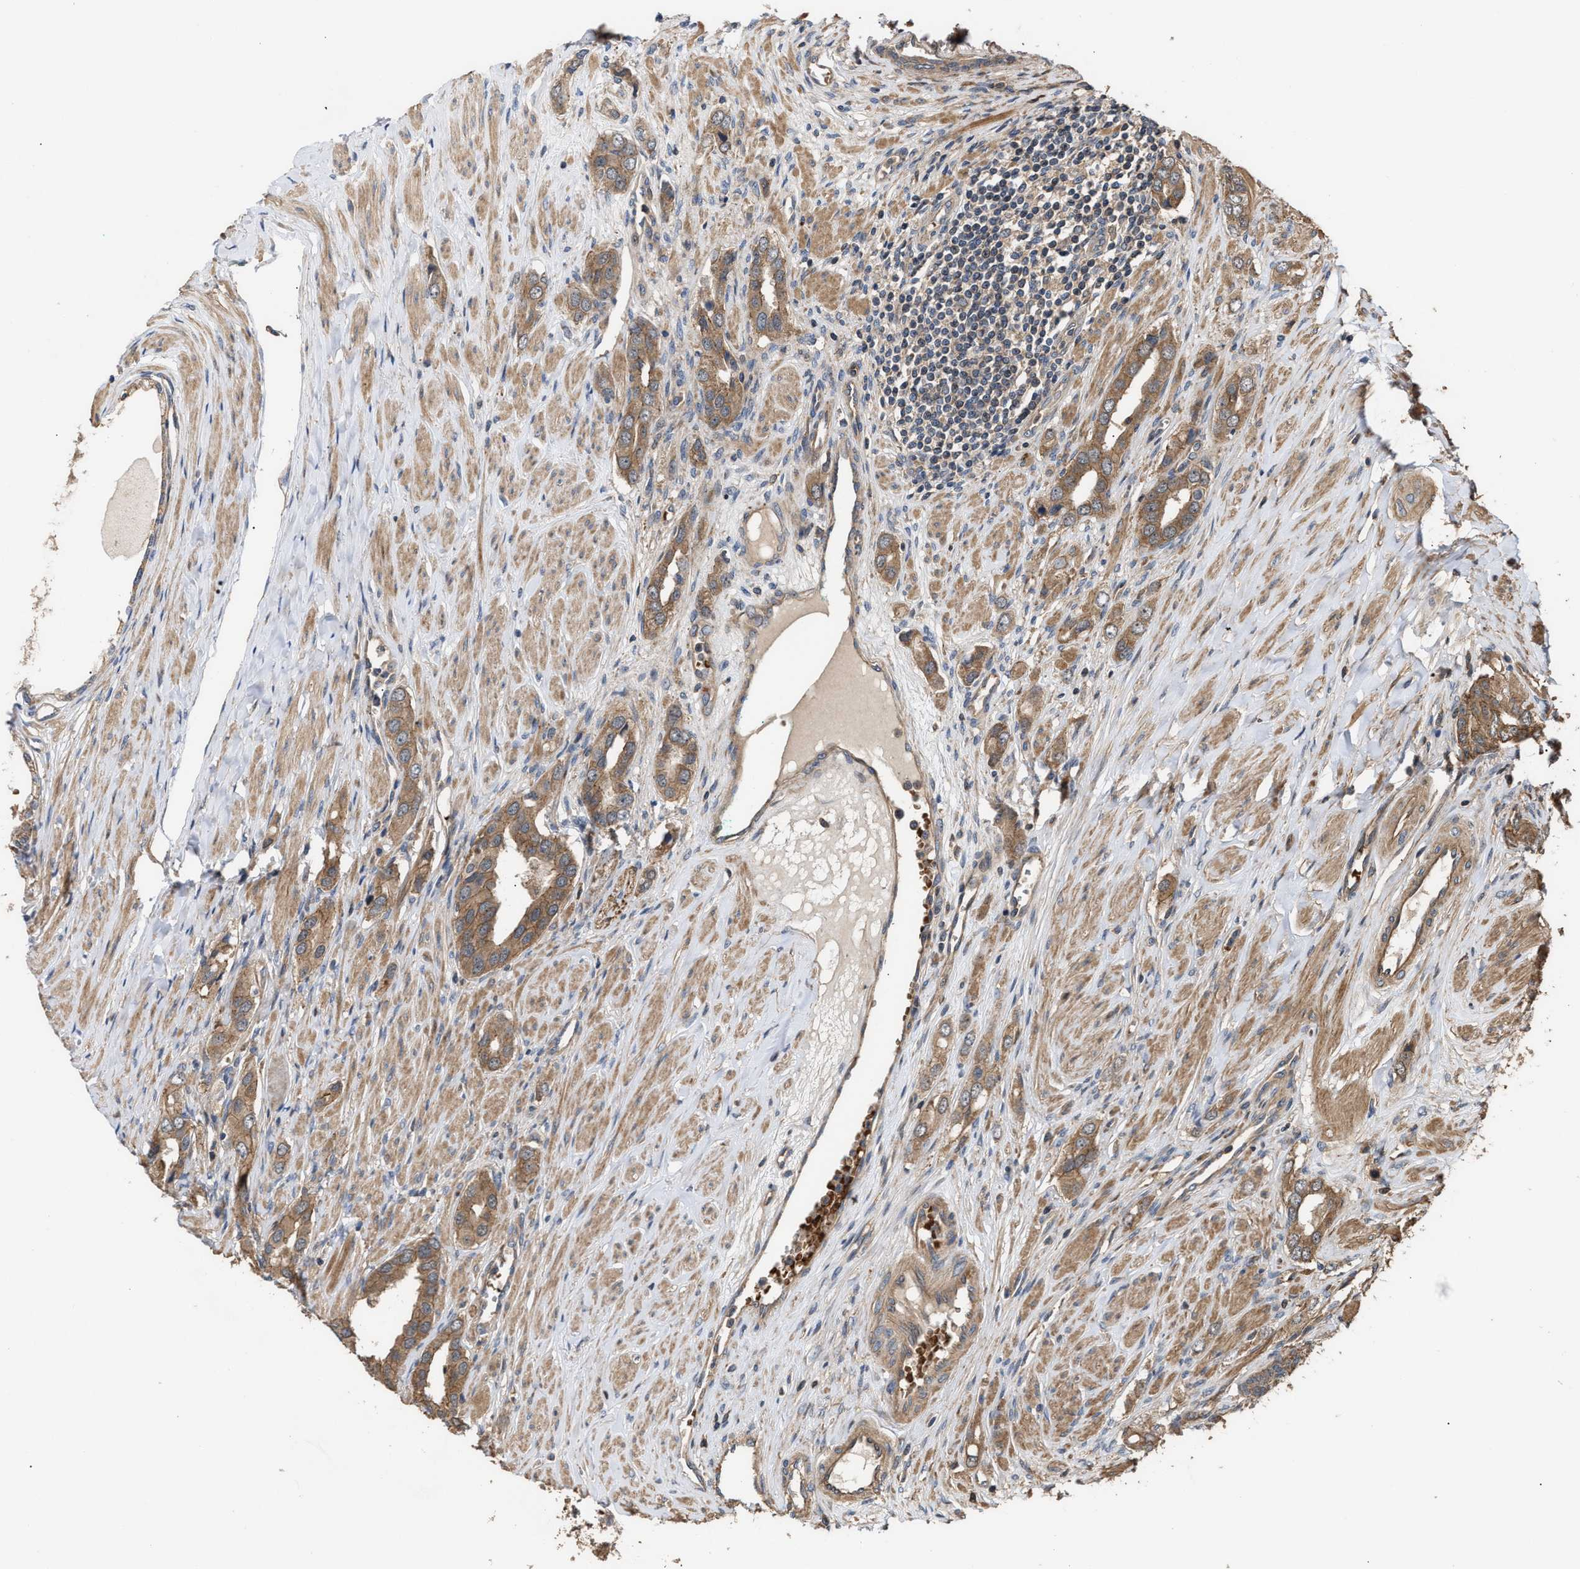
{"staining": {"intensity": "moderate", "quantity": ">75%", "location": "cytoplasmic/membranous"}, "tissue": "prostate cancer", "cell_type": "Tumor cells", "image_type": "cancer", "snomed": [{"axis": "morphology", "description": "Adenocarcinoma, High grade"}, {"axis": "topography", "description": "Prostate"}], "caption": "Human adenocarcinoma (high-grade) (prostate) stained with a protein marker exhibits moderate staining in tumor cells.", "gene": "STAU1", "patient": {"sex": "male", "age": 52}}